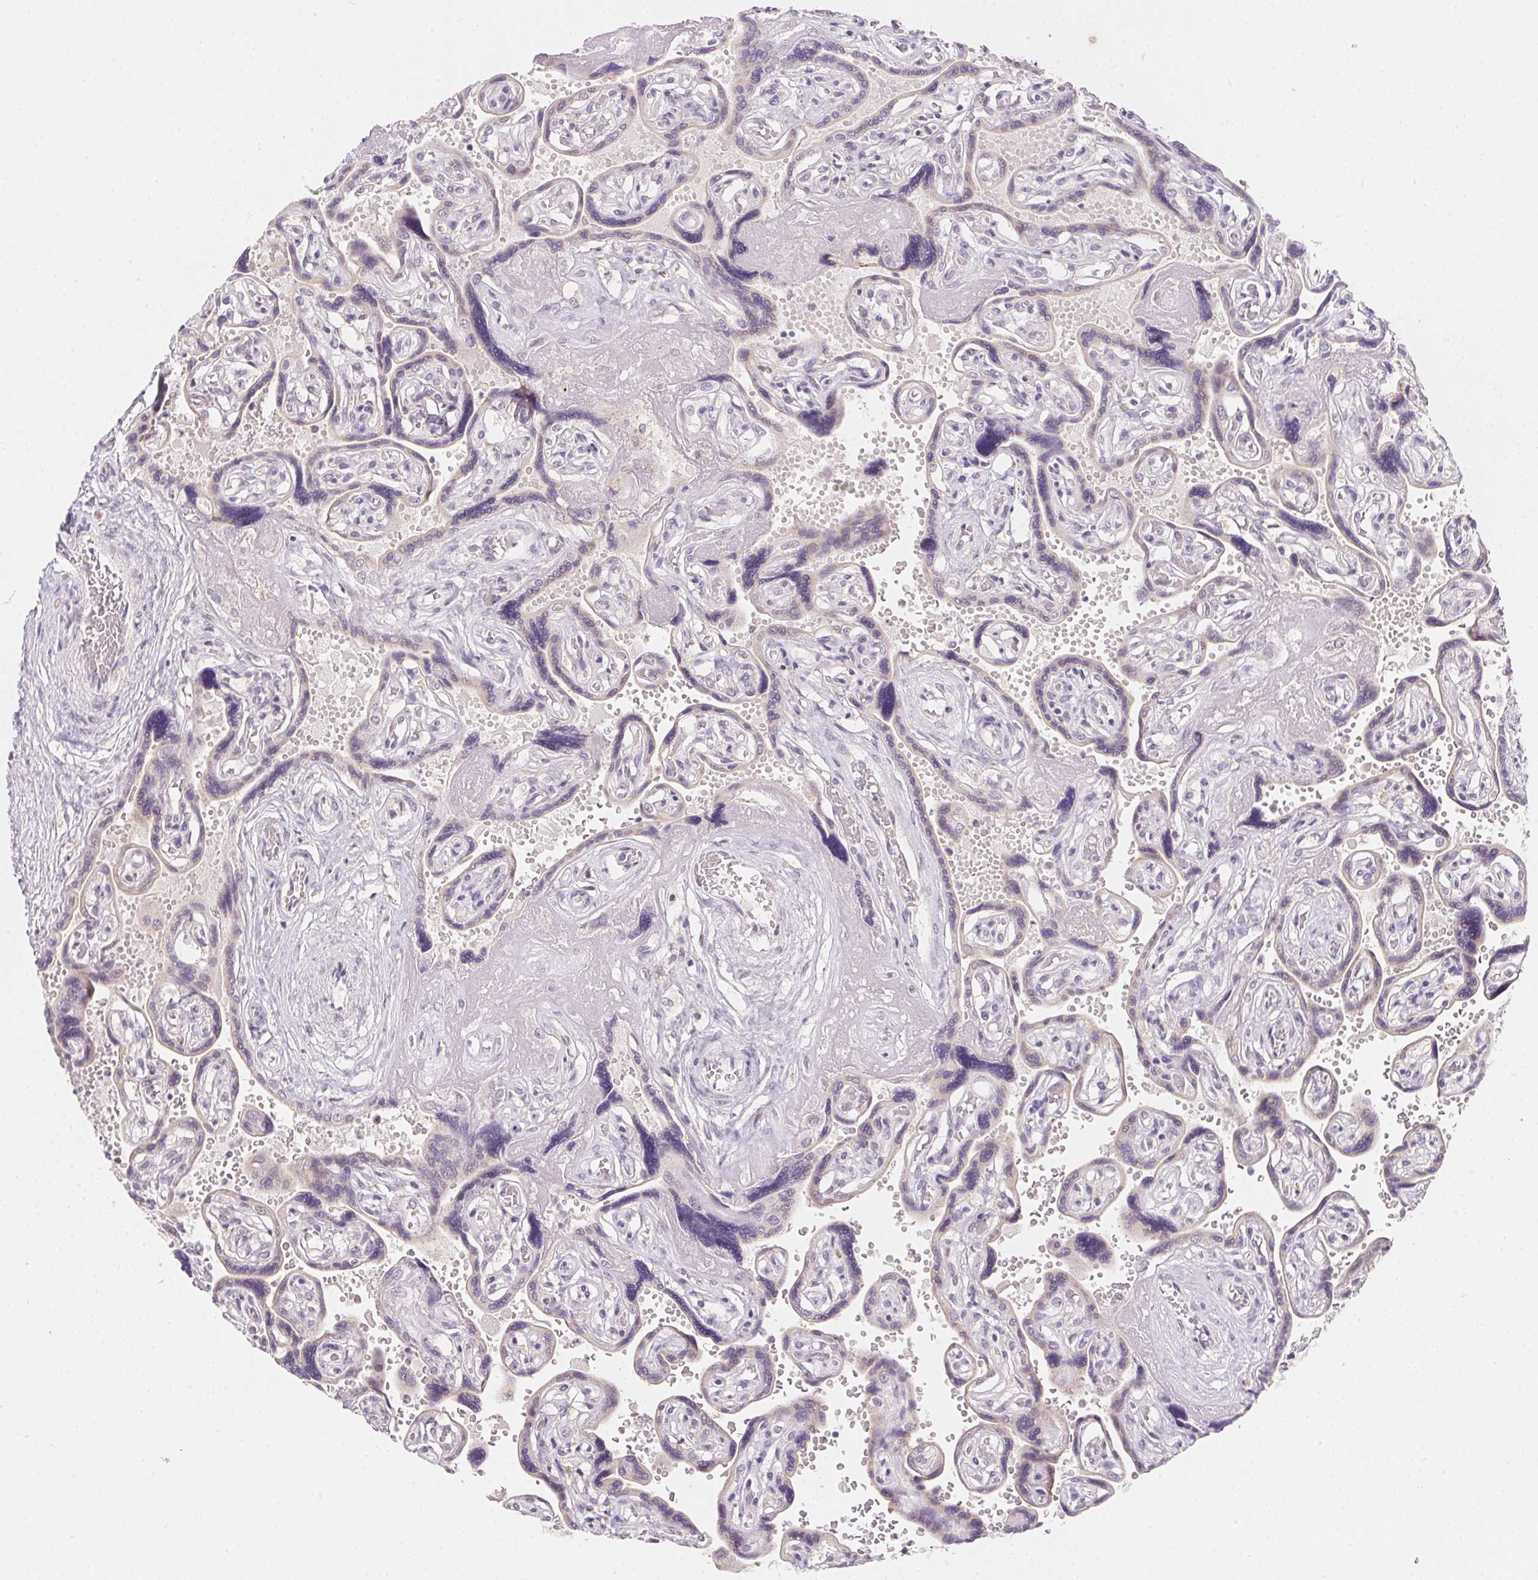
{"staining": {"intensity": "negative", "quantity": "none", "location": "none"}, "tissue": "placenta", "cell_type": "Decidual cells", "image_type": "normal", "snomed": [{"axis": "morphology", "description": "Normal tissue, NOS"}, {"axis": "topography", "description": "Placenta"}], "caption": "A high-resolution image shows immunohistochemistry (IHC) staining of benign placenta, which demonstrates no significant staining in decidual cells. (DAB (3,3'-diaminobenzidine) IHC with hematoxylin counter stain).", "gene": "SLC6A18", "patient": {"sex": "female", "age": 32}}